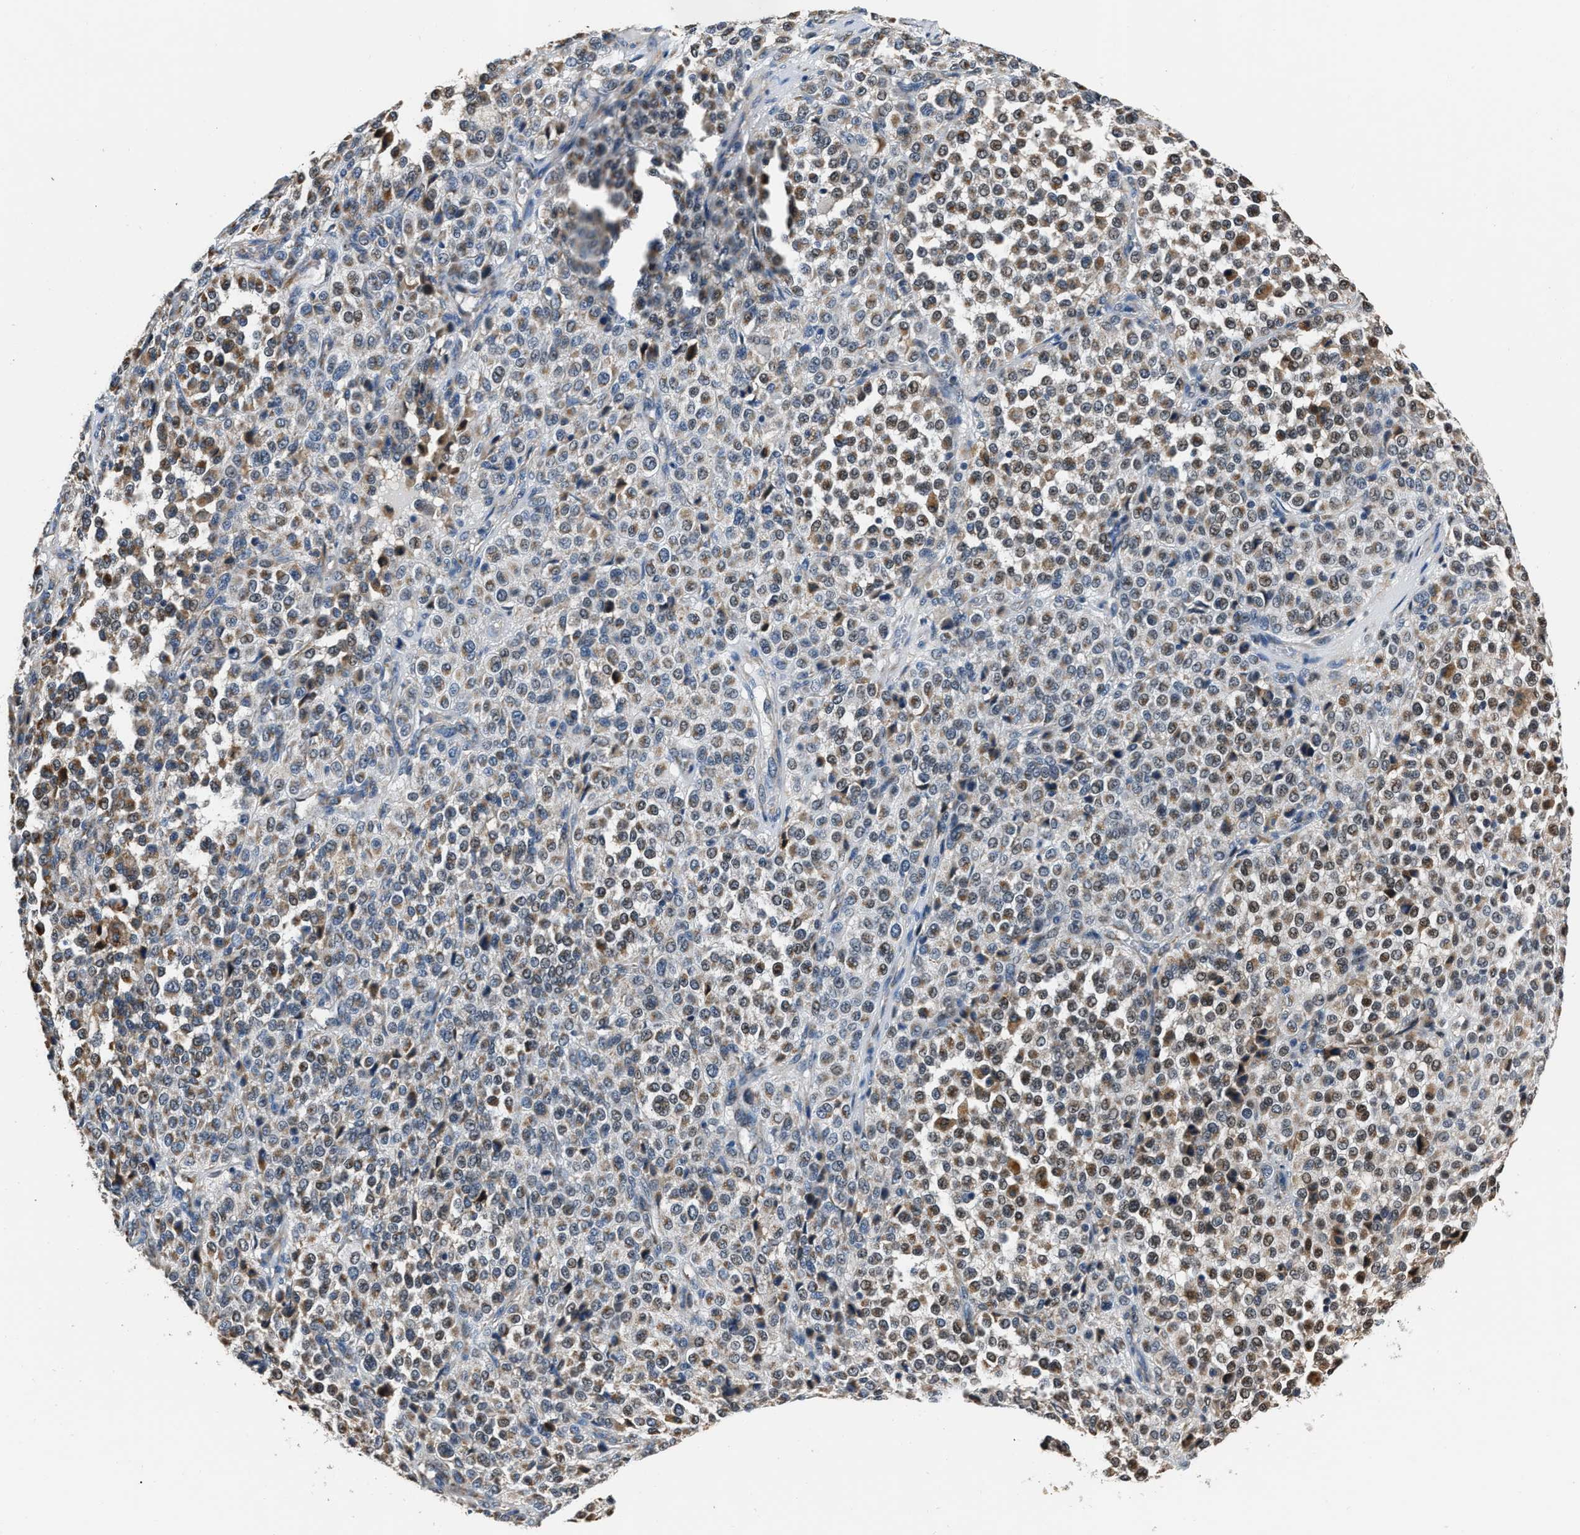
{"staining": {"intensity": "weak", "quantity": "25%-75%", "location": "cytoplasmic/membranous"}, "tissue": "melanoma", "cell_type": "Tumor cells", "image_type": "cancer", "snomed": [{"axis": "morphology", "description": "Malignant melanoma, Metastatic site"}, {"axis": "topography", "description": "Pancreas"}], "caption": "A brown stain shows weak cytoplasmic/membranous staining of a protein in melanoma tumor cells.", "gene": "NSUN5", "patient": {"sex": "female", "age": 30}}